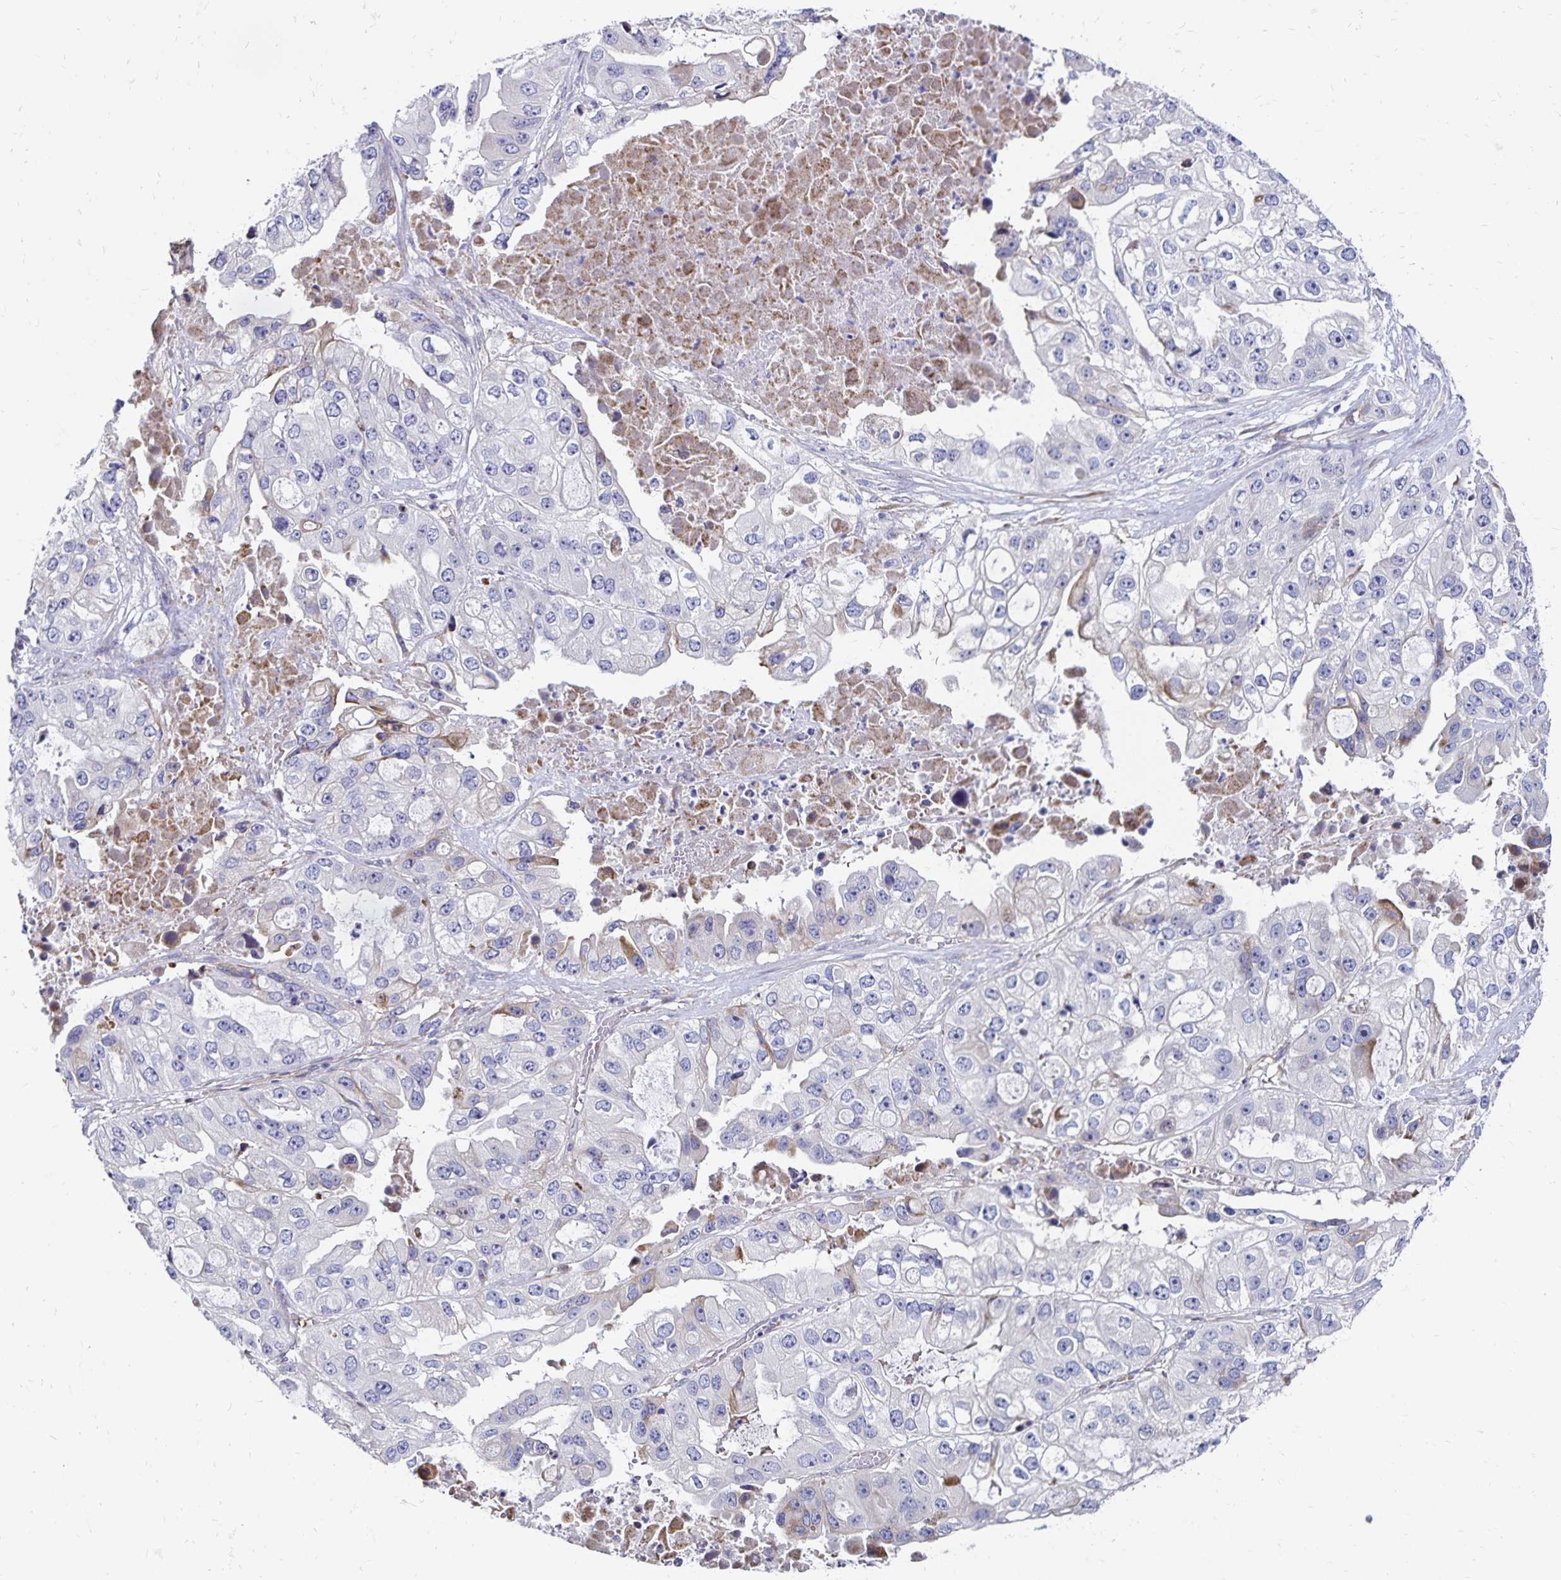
{"staining": {"intensity": "moderate", "quantity": "<25%", "location": "cytoplasmic/membranous"}, "tissue": "ovarian cancer", "cell_type": "Tumor cells", "image_type": "cancer", "snomed": [{"axis": "morphology", "description": "Cystadenocarcinoma, serous, NOS"}, {"axis": "topography", "description": "Ovary"}], "caption": "This is a micrograph of immunohistochemistry staining of ovarian cancer, which shows moderate staining in the cytoplasmic/membranous of tumor cells.", "gene": "NECAP1", "patient": {"sex": "female", "age": 56}}